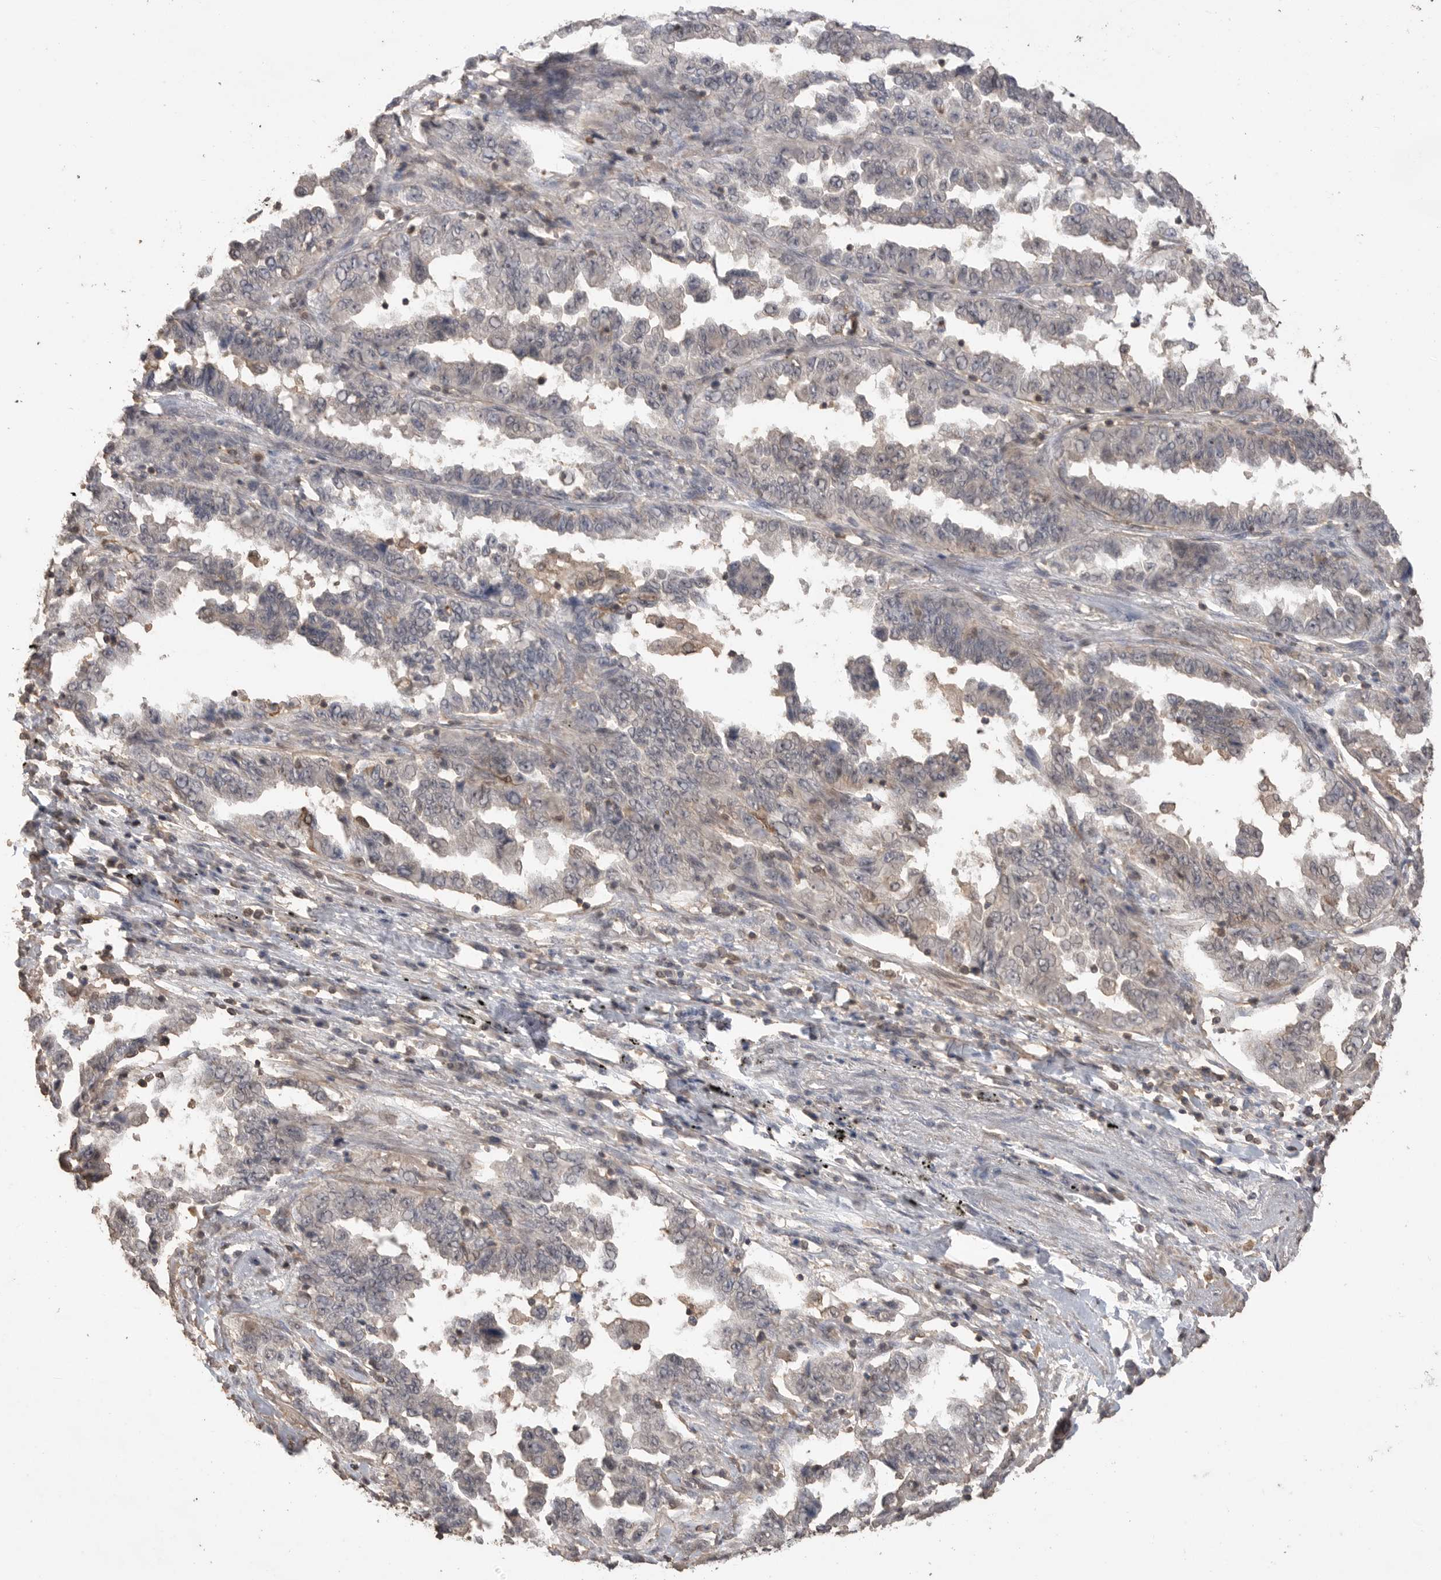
{"staining": {"intensity": "negative", "quantity": "none", "location": "none"}, "tissue": "lung cancer", "cell_type": "Tumor cells", "image_type": "cancer", "snomed": [{"axis": "morphology", "description": "Adenocarcinoma, NOS"}, {"axis": "topography", "description": "Lung"}], "caption": "This is an IHC image of human lung adenocarcinoma. There is no staining in tumor cells.", "gene": "MAP2K1", "patient": {"sex": "female", "age": 51}}